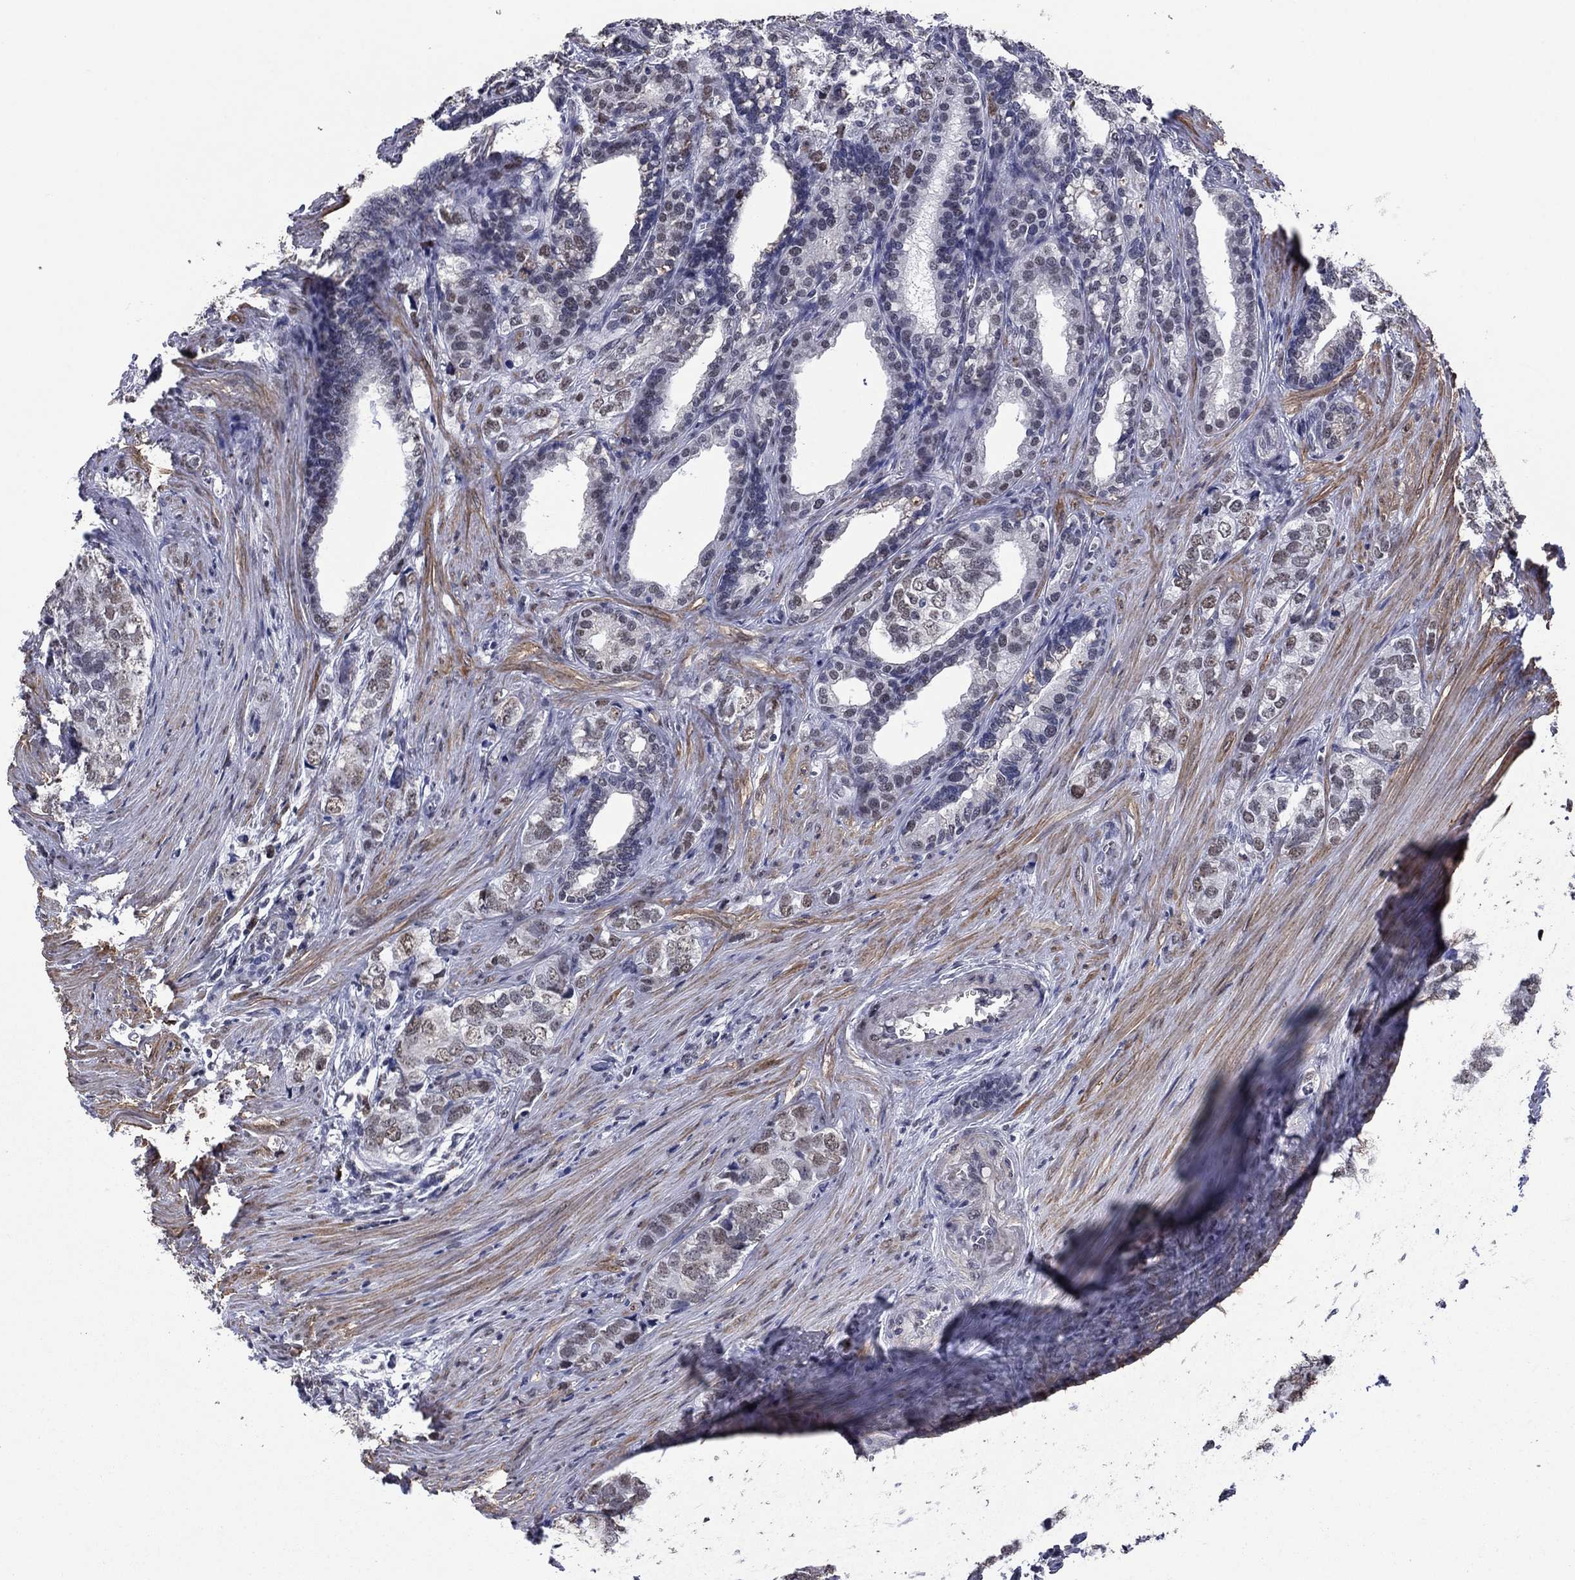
{"staining": {"intensity": "weak", "quantity": "25%-75%", "location": "nuclear"}, "tissue": "prostate cancer", "cell_type": "Tumor cells", "image_type": "cancer", "snomed": [{"axis": "morphology", "description": "Adenocarcinoma, NOS"}, {"axis": "topography", "description": "Prostate and seminal vesicle, NOS"}], "caption": "Tumor cells demonstrate low levels of weak nuclear positivity in approximately 25%-75% of cells in human prostate cancer.", "gene": "TYMS", "patient": {"sex": "male", "age": 63}}